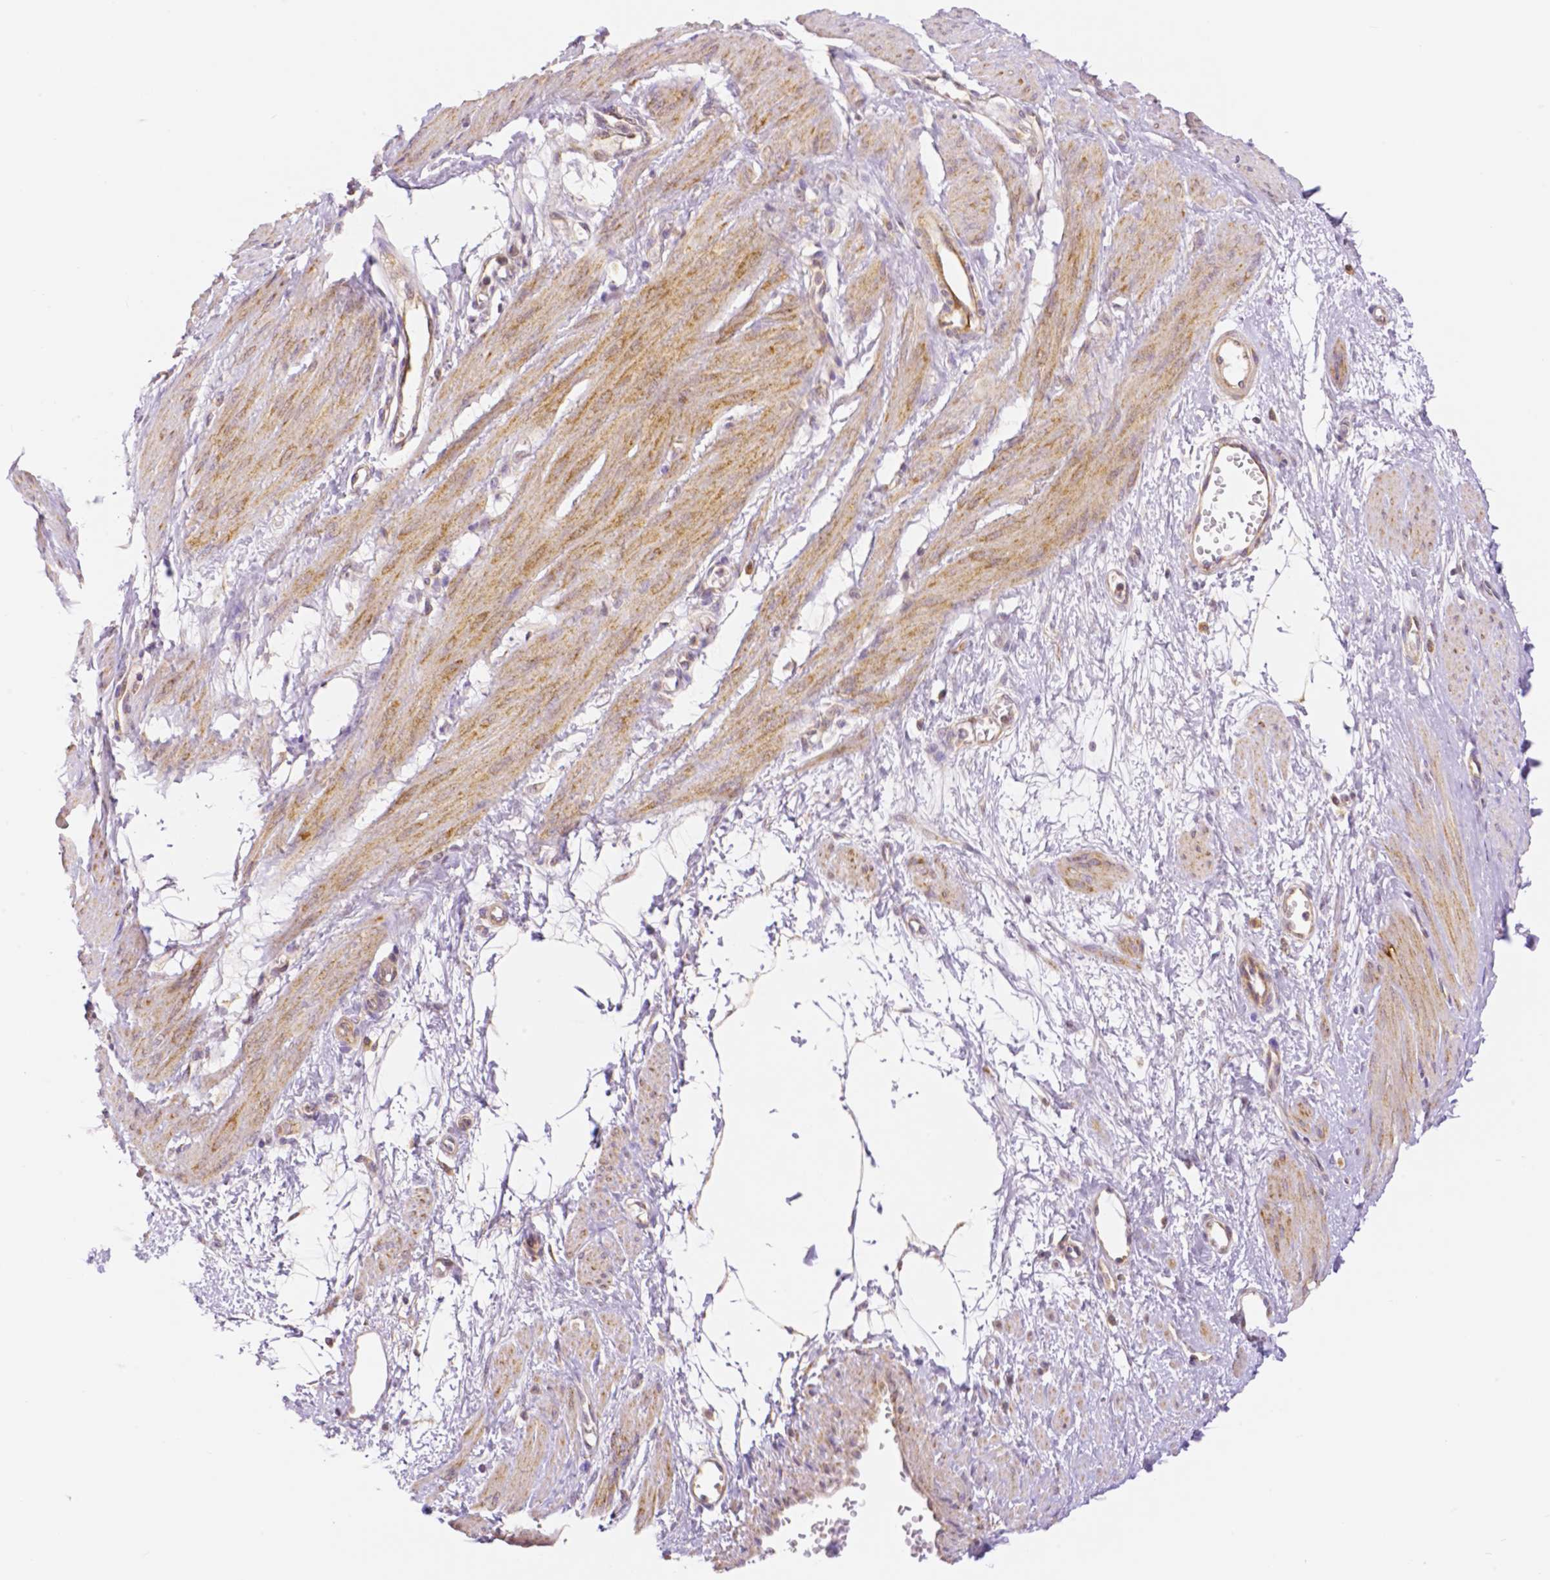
{"staining": {"intensity": "moderate", "quantity": "25%-75%", "location": "cytoplasmic/membranous"}, "tissue": "smooth muscle", "cell_type": "Smooth muscle cells", "image_type": "normal", "snomed": [{"axis": "morphology", "description": "Normal tissue, NOS"}, {"axis": "topography", "description": "Smooth muscle"}, {"axis": "topography", "description": "Uterus"}], "caption": "IHC photomicrograph of unremarkable smooth muscle stained for a protein (brown), which reveals medium levels of moderate cytoplasmic/membranous expression in approximately 25%-75% of smooth muscle cells.", "gene": "RHOT1", "patient": {"sex": "female", "age": 39}}